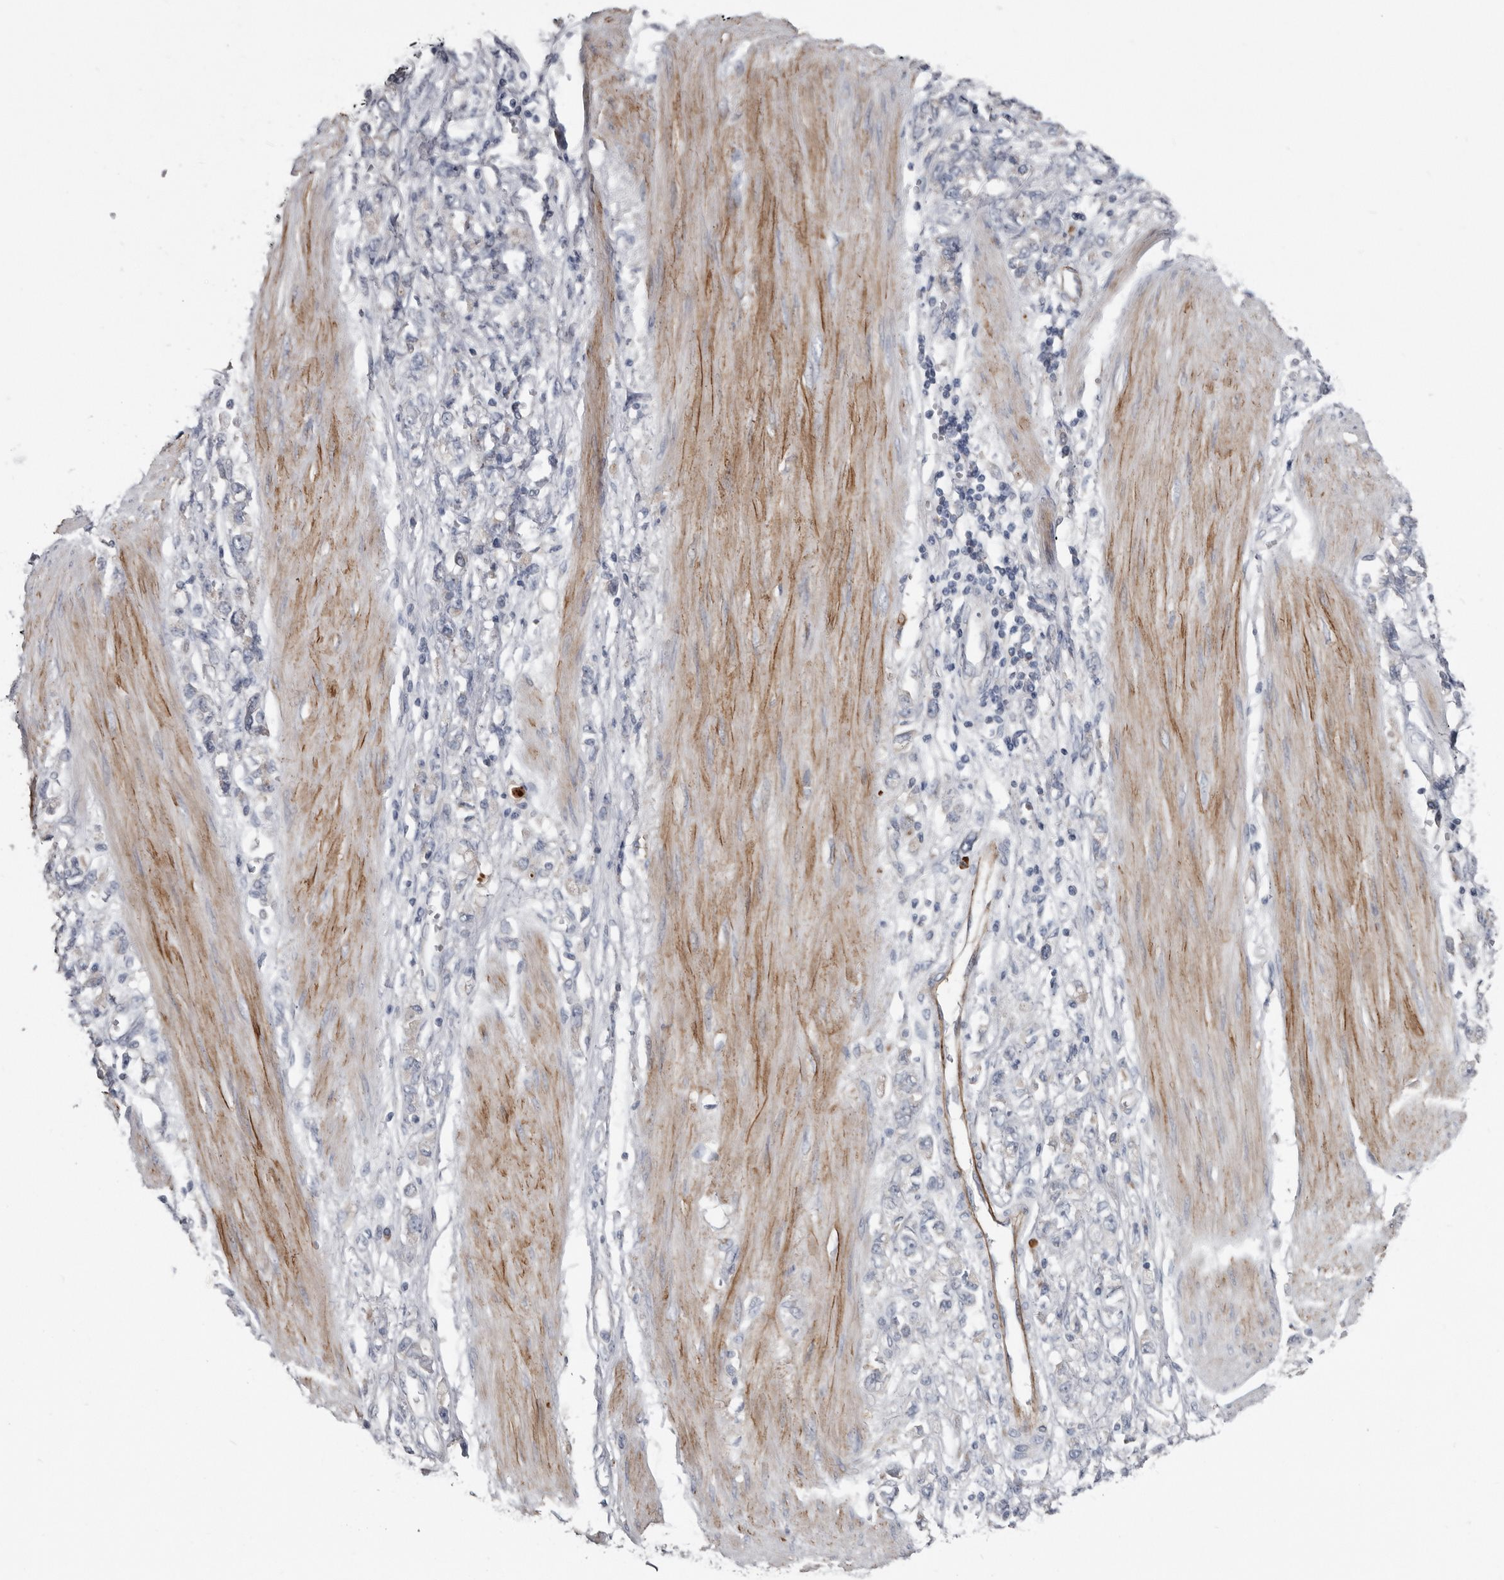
{"staining": {"intensity": "negative", "quantity": "none", "location": "none"}, "tissue": "stomach cancer", "cell_type": "Tumor cells", "image_type": "cancer", "snomed": [{"axis": "morphology", "description": "Adenocarcinoma, NOS"}, {"axis": "topography", "description": "Stomach"}], "caption": "Immunohistochemistry (IHC) micrograph of neoplastic tissue: human adenocarcinoma (stomach) stained with DAB displays no significant protein staining in tumor cells.", "gene": "ZNF114", "patient": {"sex": "female", "age": 76}}